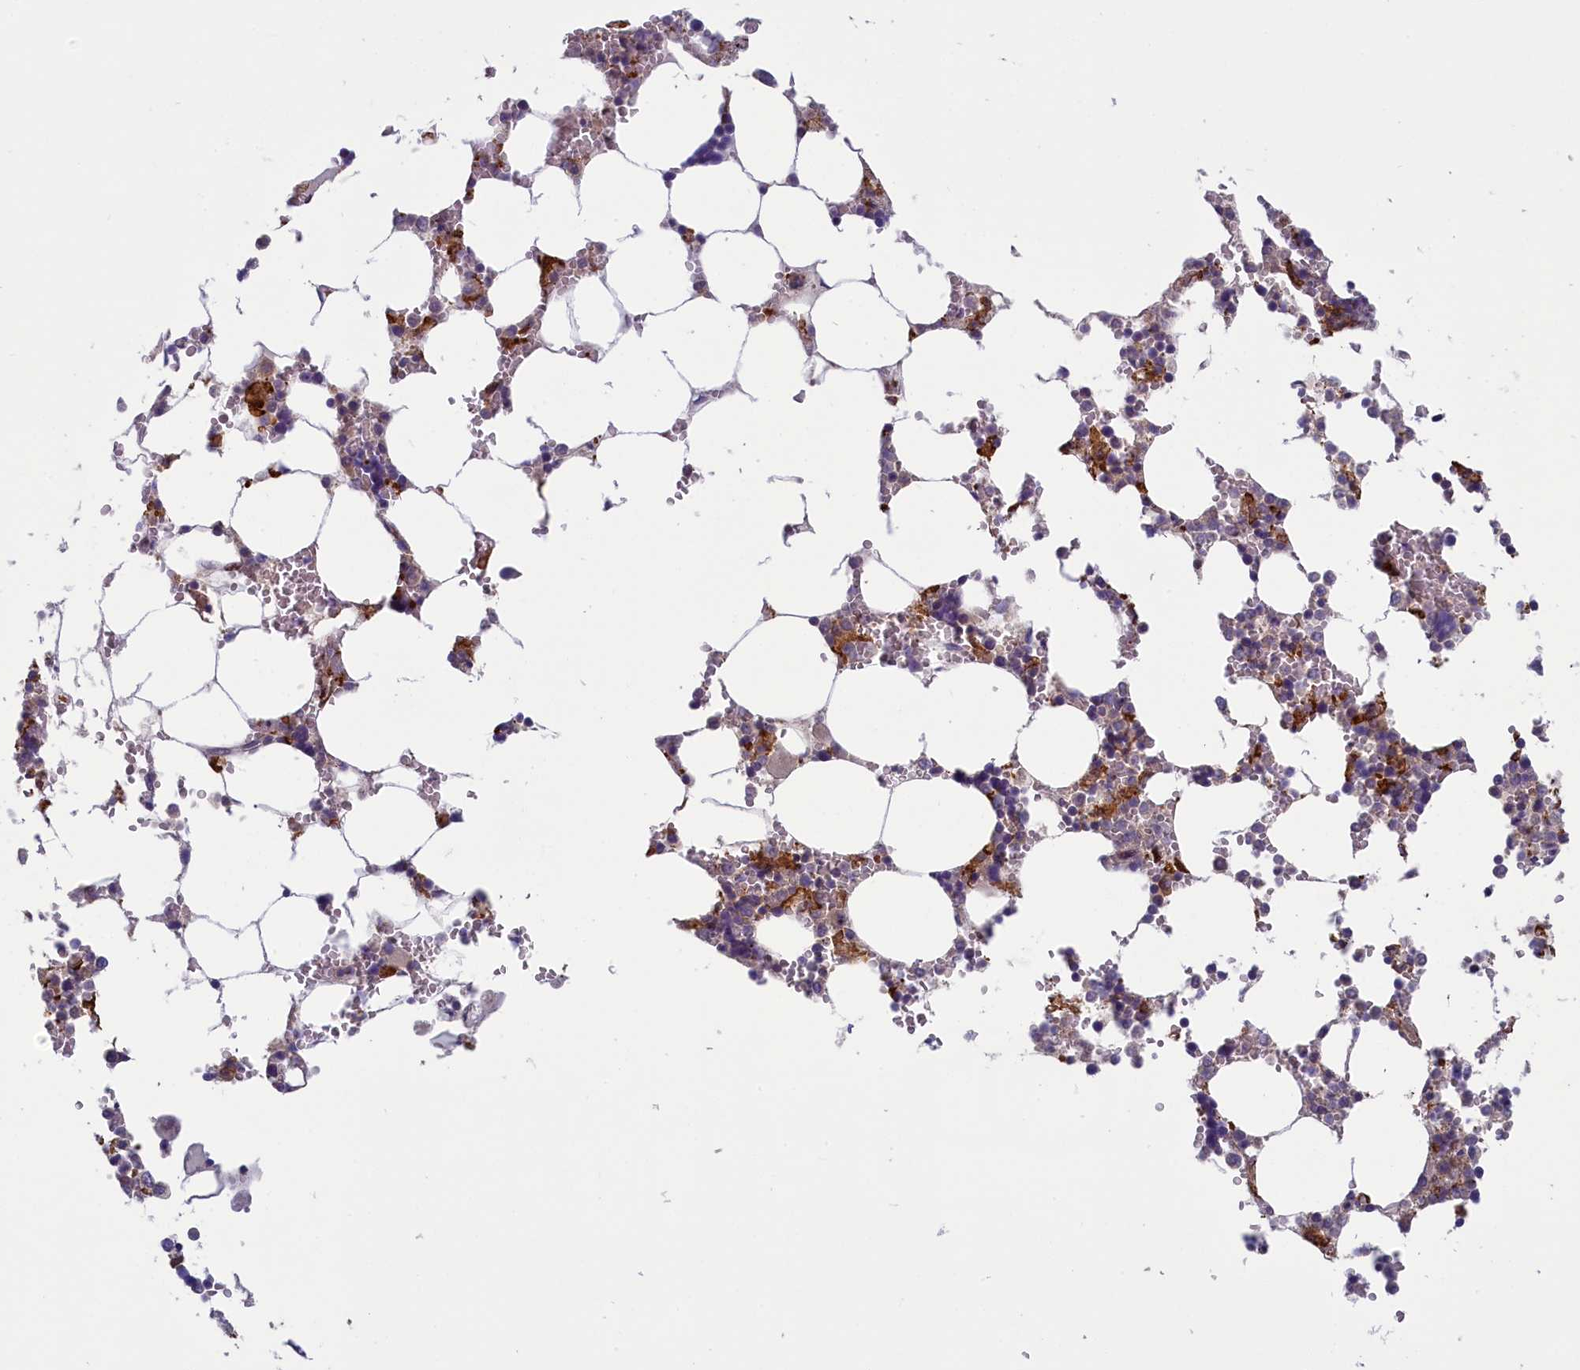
{"staining": {"intensity": "moderate", "quantity": "<25%", "location": "cytoplasmic/membranous"}, "tissue": "bone marrow", "cell_type": "Hematopoietic cells", "image_type": "normal", "snomed": [{"axis": "morphology", "description": "Normal tissue, NOS"}, {"axis": "topography", "description": "Bone marrow"}], "caption": "IHC of benign human bone marrow displays low levels of moderate cytoplasmic/membranous staining in approximately <25% of hematopoietic cells.", "gene": "ANKRD39", "patient": {"sex": "male", "age": 64}}